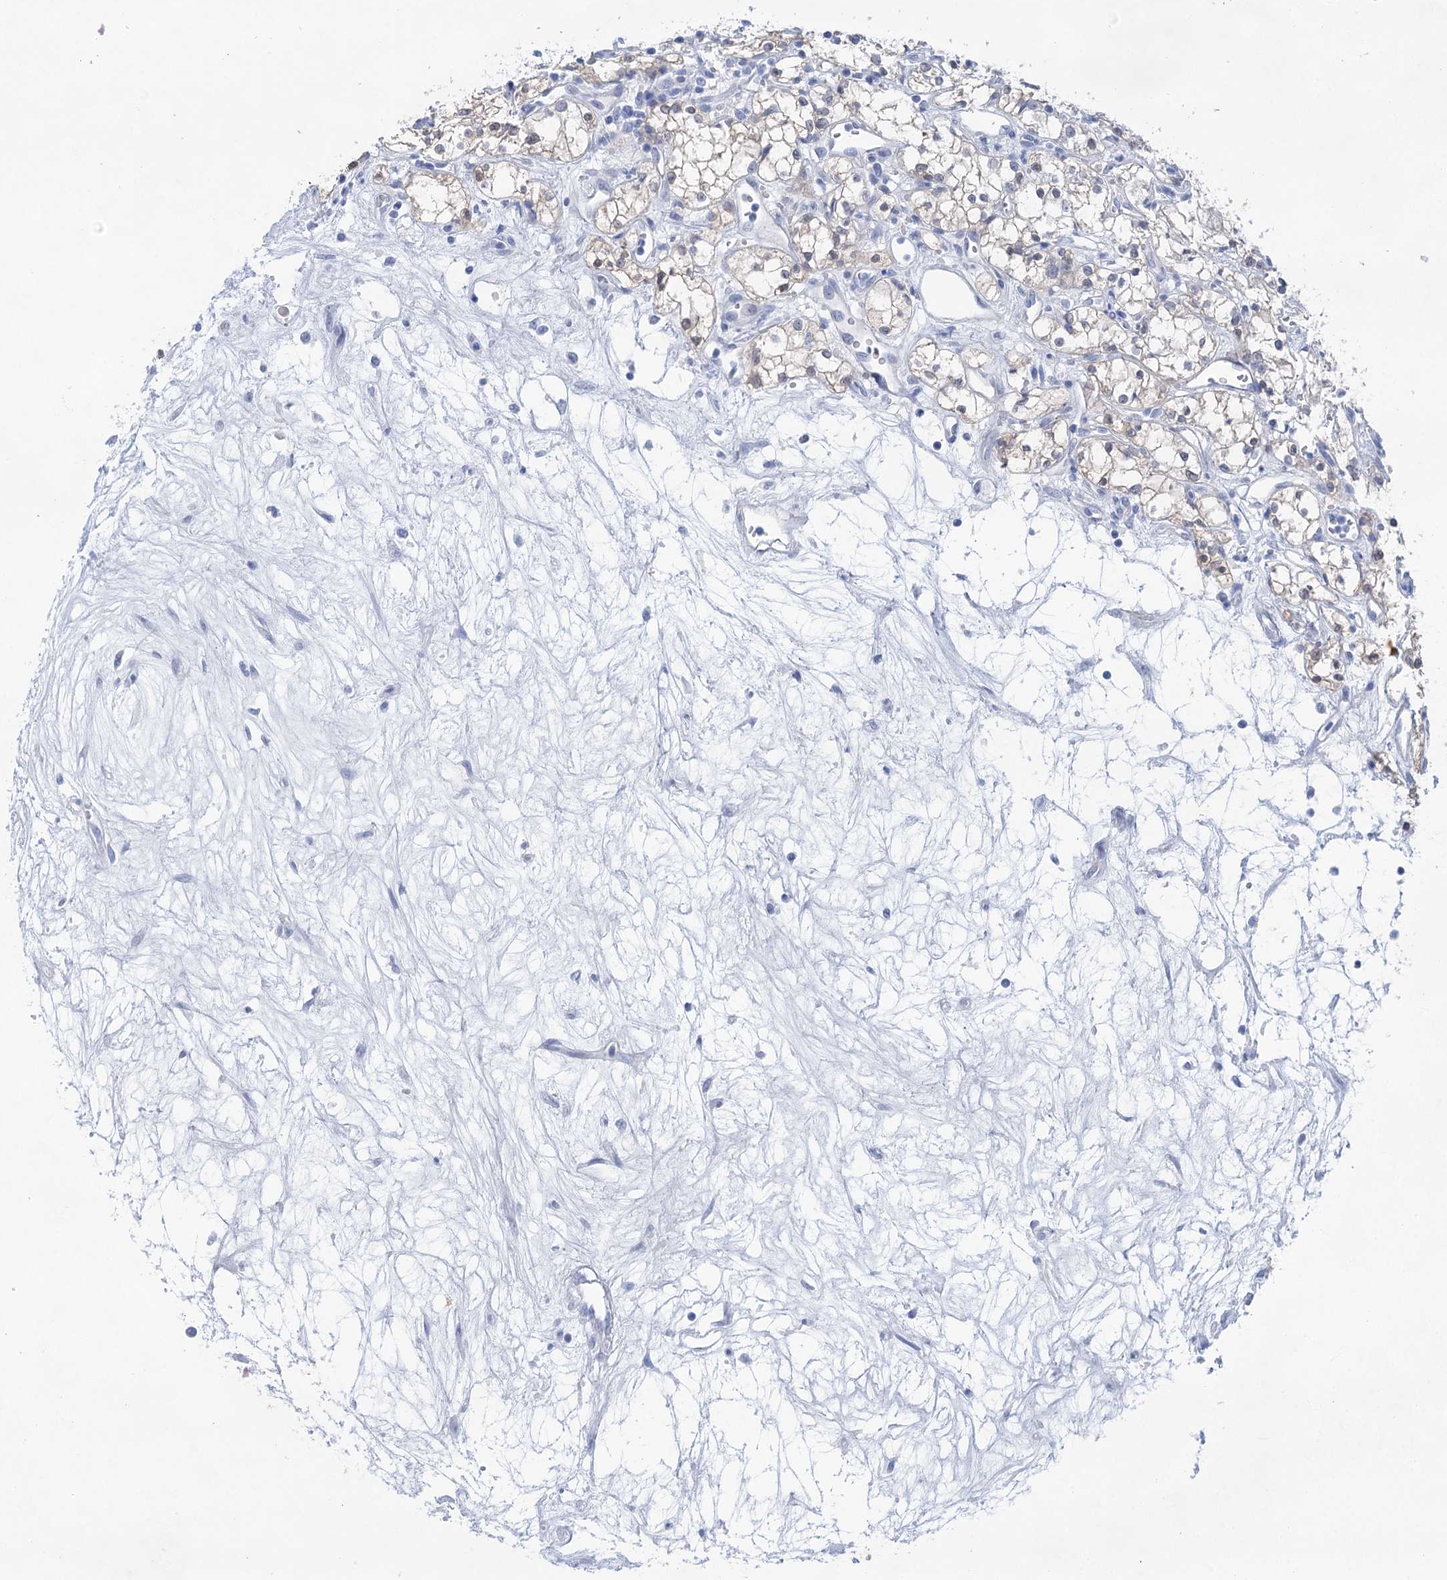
{"staining": {"intensity": "negative", "quantity": "none", "location": "none"}, "tissue": "renal cancer", "cell_type": "Tumor cells", "image_type": "cancer", "snomed": [{"axis": "morphology", "description": "Adenocarcinoma, NOS"}, {"axis": "topography", "description": "Kidney"}], "caption": "DAB (3,3'-diaminobenzidine) immunohistochemical staining of renal adenocarcinoma displays no significant positivity in tumor cells.", "gene": "LALBA", "patient": {"sex": "male", "age": 59}}